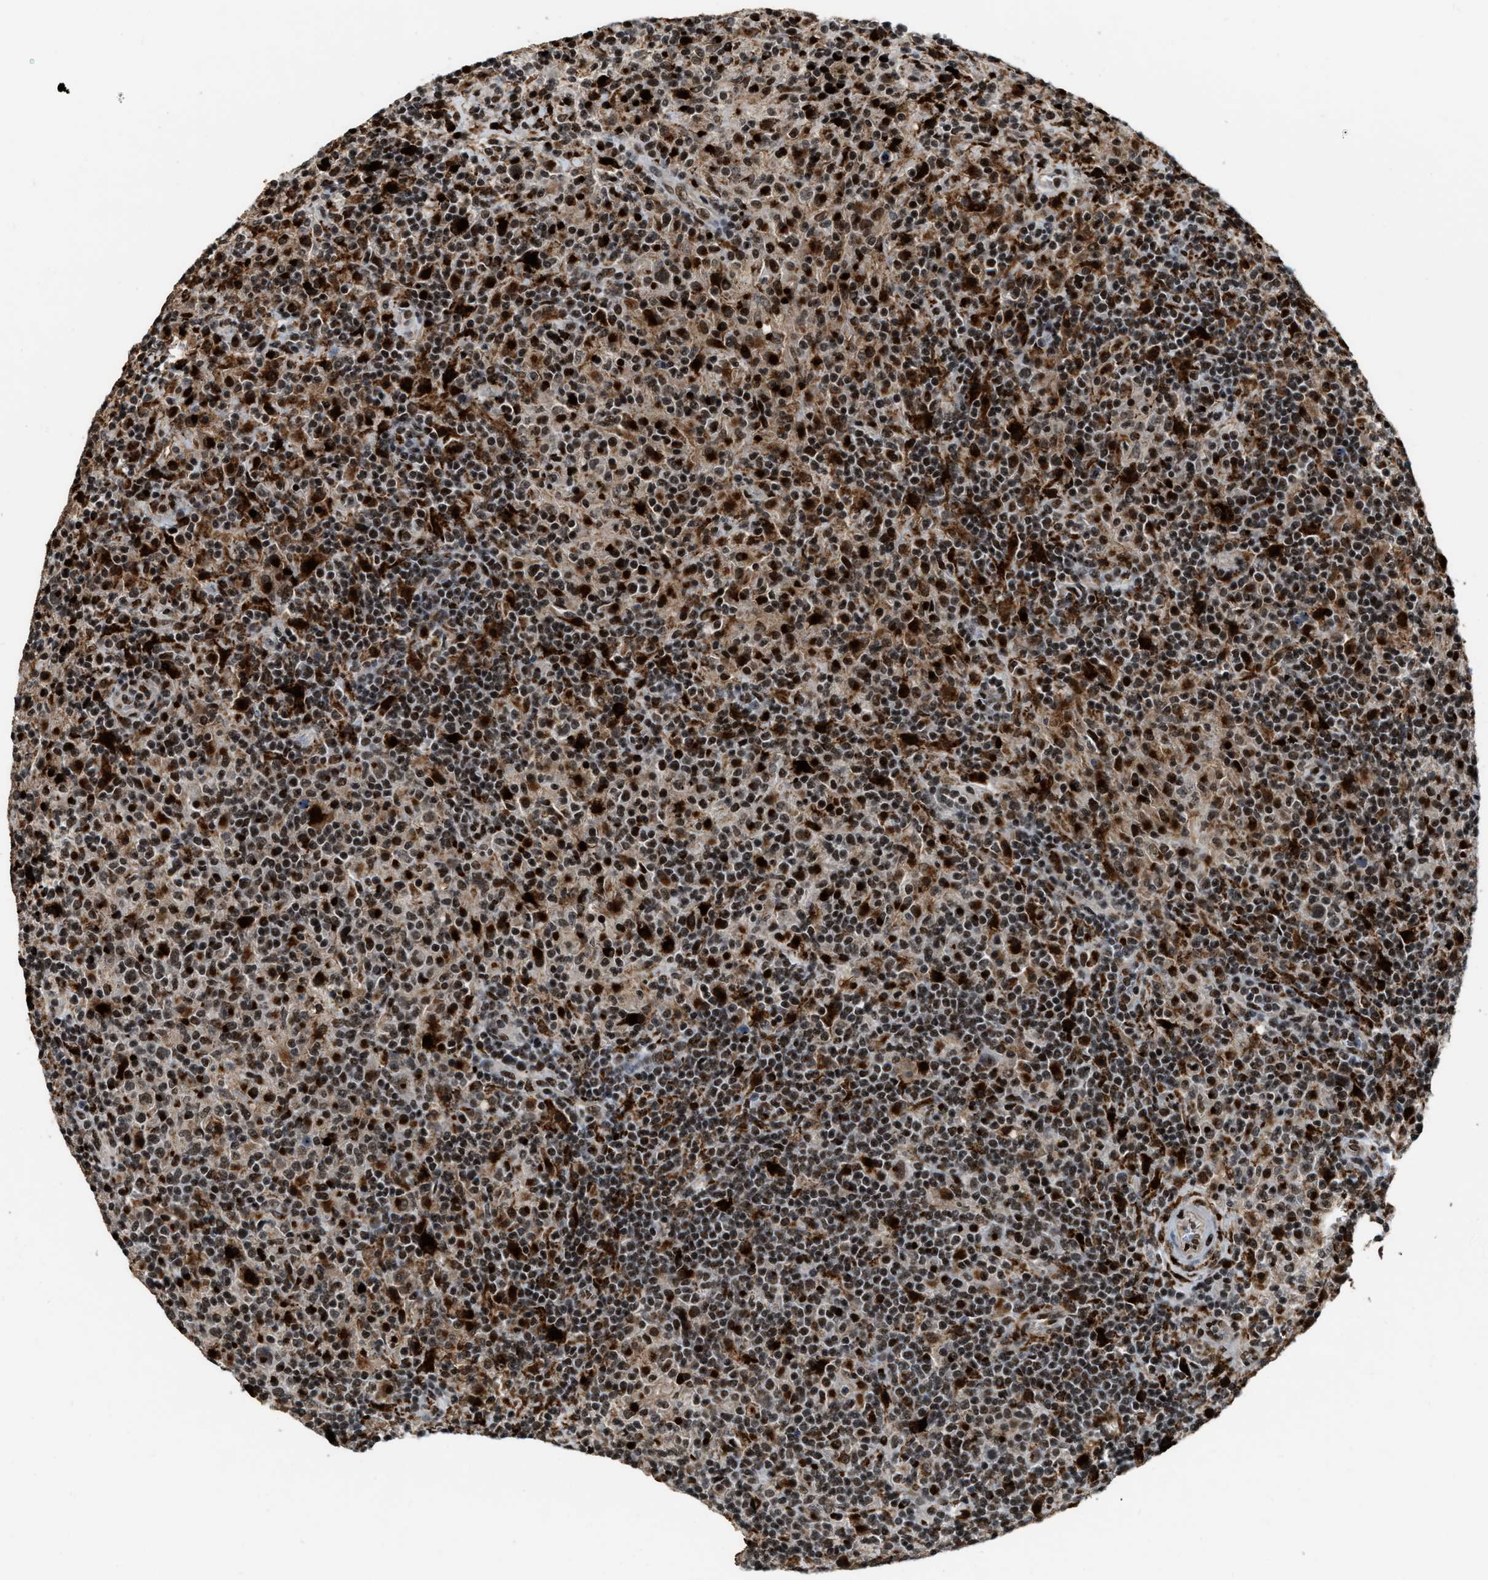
{"staining": {"intensity": "moderate", "quantity": ">75%", "location": "cytoplasmic/membranous,nuclear"}, "tissue": "lymphoma", "cell_type": "Tumor cells", "image_type": "cancer", "snomed": [{"axis": "morphology", "description": "Hodgkin's disease, NOS"}, {"axis": "topography", "description": "Lymph node"}], "caption": "Lymphoma was stained to show a protein in brown. There is medium levels of moderate cytoplasmic/membranous and nuclear staining in about >75% of tumor cells. (DAB = brown stain, brightfield microscopy at high magnification).", "gene": "NUMA1", "patient": {"sex": "male", "age": 70}}